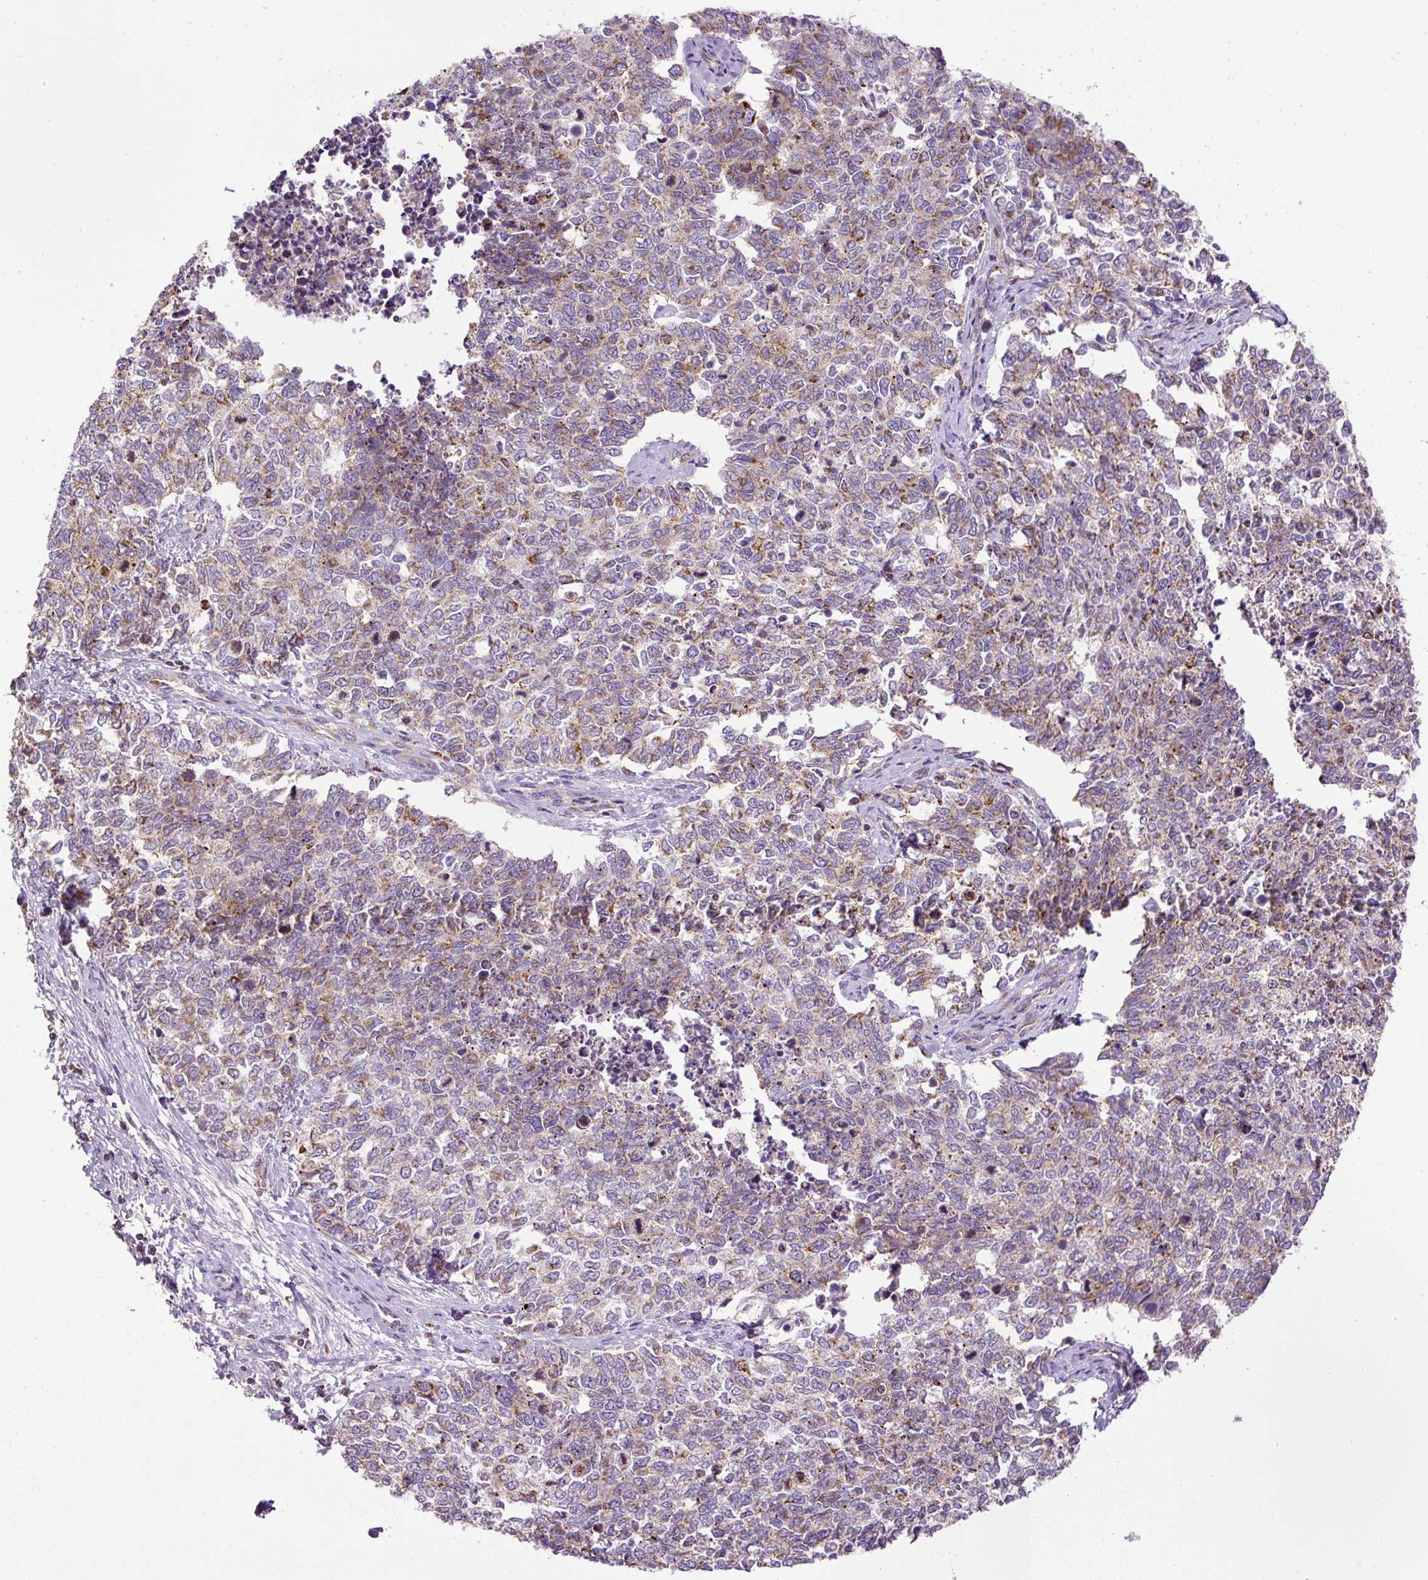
{"staining": {"intensity": "moderate", "quantity": "25%-75%", "location": "cytoplasmic/membranous"}, "tissue": "cervical cancer", "cell_type": "Tumor cells", "image_type": "cancer", "snomed": [{"axis": "morphology", "description": "Squamous cell carcinoma, NOS"}, {"axis": "topography", "description": "Cervix"}], "caption": "IHC histopathology image of neoplastic tissue: human cervical cancer (squamous cell carcinoma) stained using immunohistochemistry (IHC) demonstrates medium levels of moderate protein expression localized specifically in the cytoplasmic/membranous of tumor cells, appearing as a cytoplasmic/membranous brown color.", "gene": "ZNF547", "patient": {"sex": "female", "age": 63}}